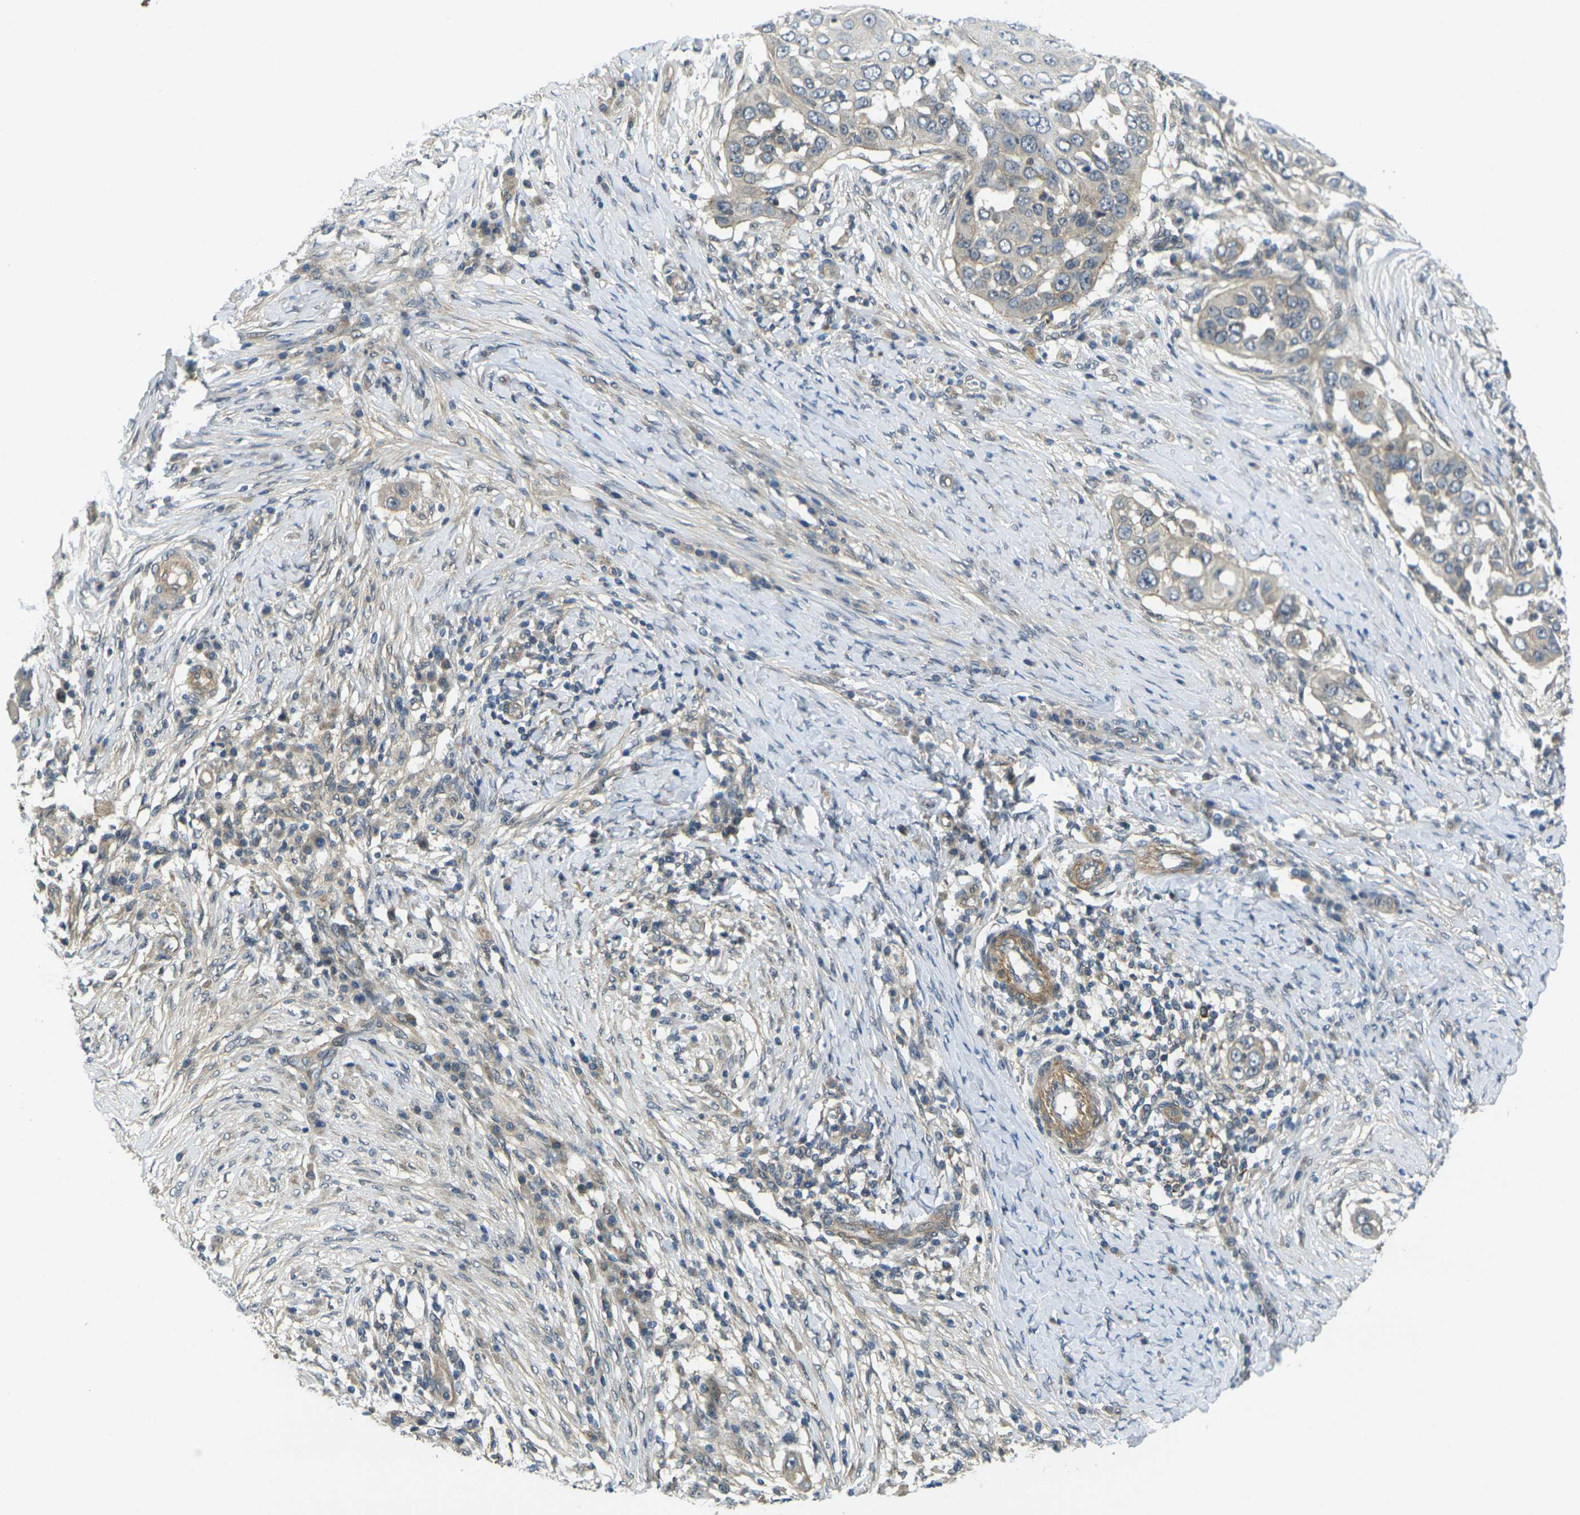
{"staining": {"intensity": "negative", "quantity": "none", "location": "none"}, "tissue": "skin cancer", "cell_type": "Tumor cells", "image_type": "cancer", "snomed": [{"axis": "morphology", "description": "Squamous cell carcinoma, NOS"}, {"axis": "topography", "description": "Skin"}], "caption": "A histopathology image of human skin squamous cell carcinoma is negative for staining in tumor cells.", "gene": "KCTD10", "patient": {"sex": "female", "age": 44}}